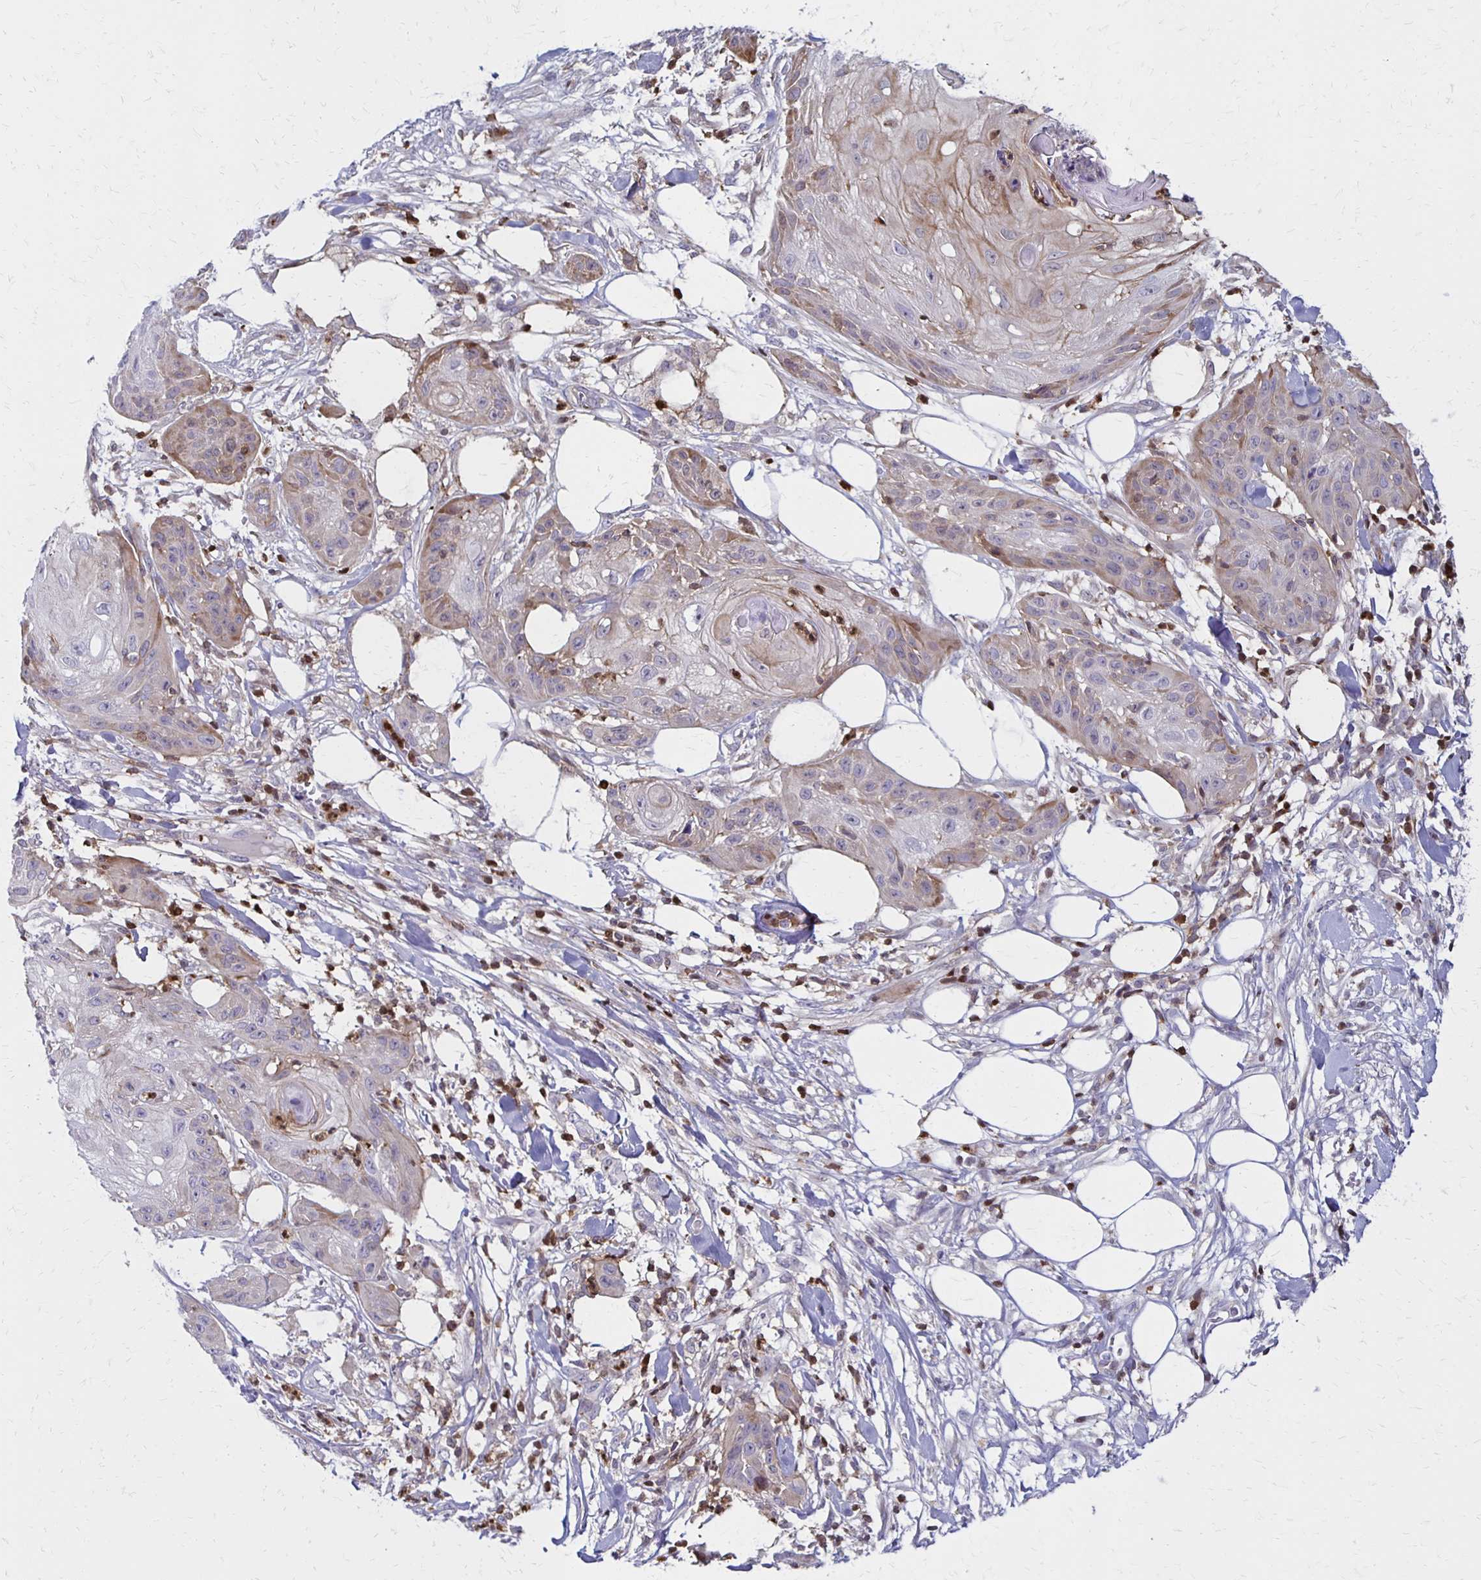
{"staining": {"intensity": "weak", "quantity": "25%-75%", "location": "cytoplasmic/membranous"}, "tissue": "skin cancer", "cell_type": "Tumor cells", "image_type": "cancer", "snomed": [{"axis": "morphology", "description": "Squamous cell carcinoma, NOS"}, {"axis": "topography", "description": "Skin"}], "caption": "Immunohistochemical staining of human squamous cell carcinoma (skin) exhibits low levels of weak cytoplasmic/membranous staining in about 25%-75% of tumor cells.", "gene": "CCL21", "patient": {"sex": "female", "age": 88}}